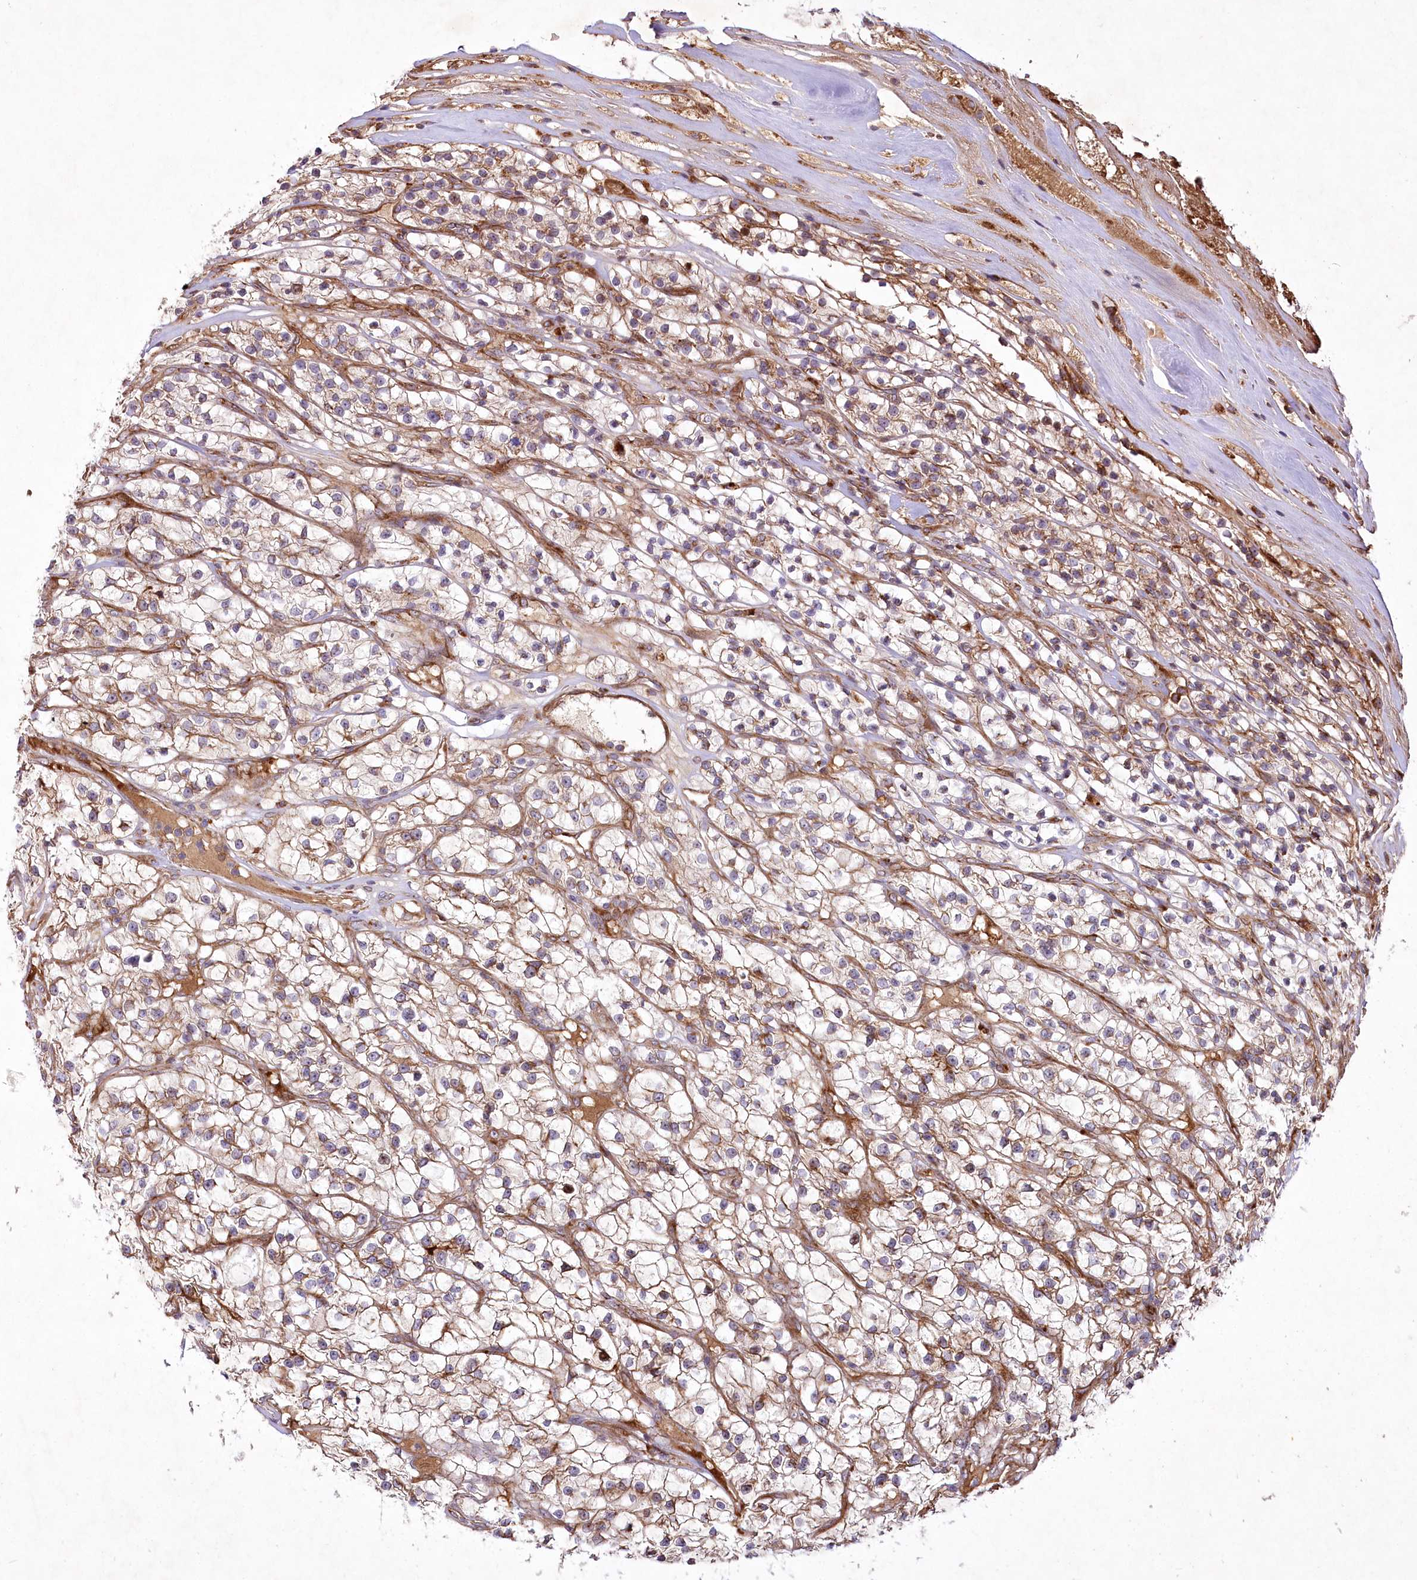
{"staining": {"intensity": "weak", "quantity": ">75%", "location": "cytoplasmic/membranous"}, "tissue": "renal cancer", "cell_type": "Tumor cells", "image_type": "cancer", "snomed": [{"axis": "morphology", "description": "Adenocarcinoma, NOS"}, {"axis": "topography", "description": "Kidney"}], "caption": "Immunohistochemical staining of human renal cancer (adenocarcinoma) shows weak cytoplasmic/membranous protein expression in about >75% of tumor cells. The protein is shown in brown color, while the nuclei are stained blue.", "gene": "PSTK", "patient": {"sex": "female", "age": 57}}